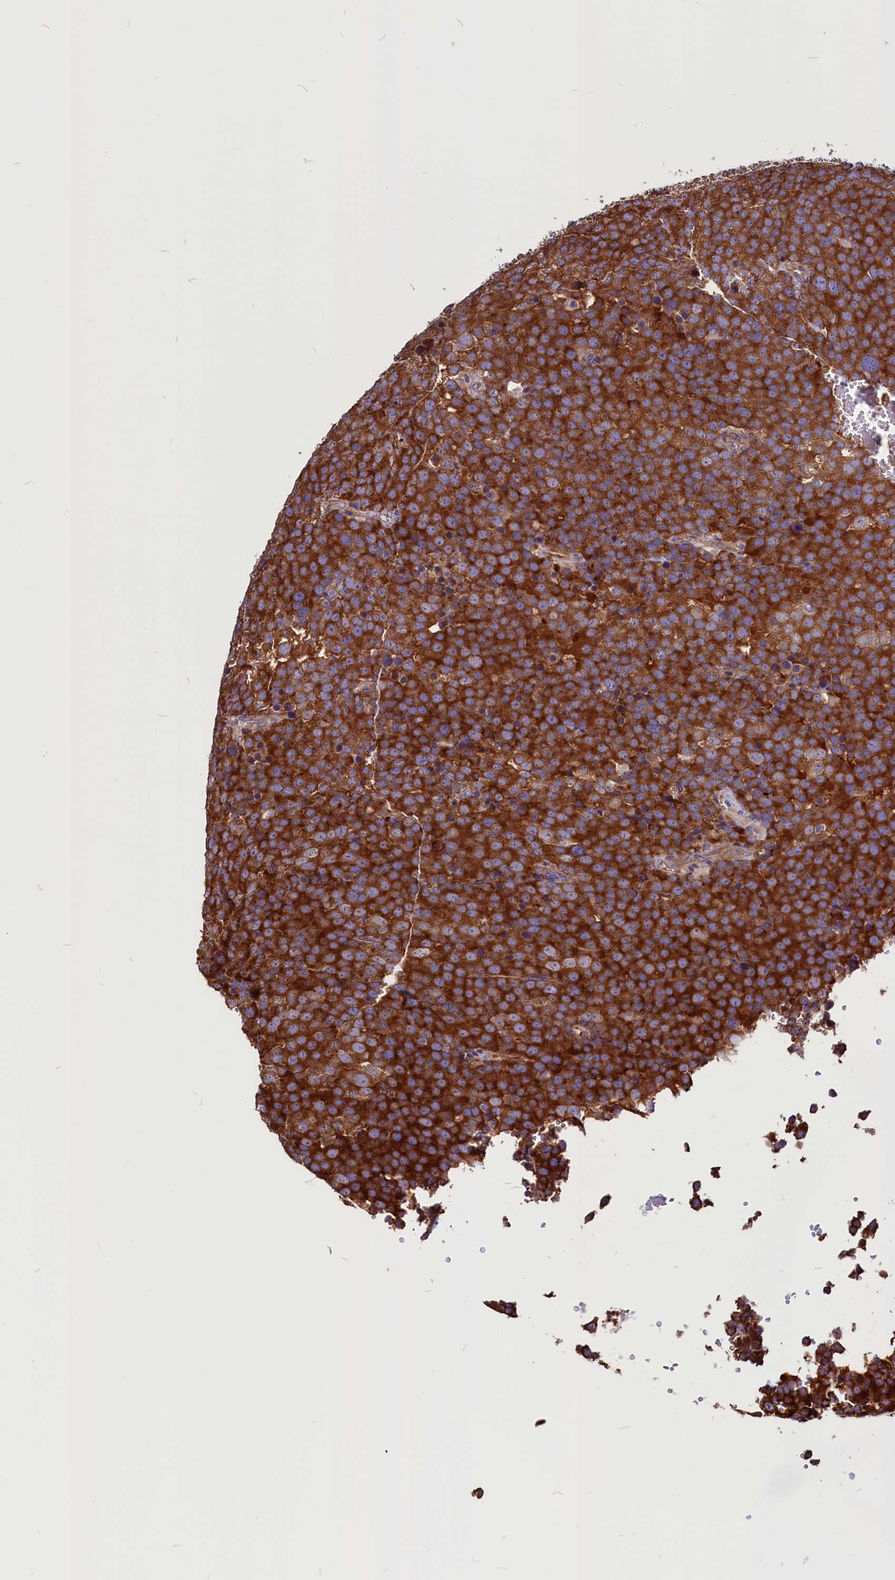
{"staining": {"intensity": "strong", "quantity": ">75%", "location": "cytoplasmic/membranous"}, "tissue": "testis cancer", "cell_type": "Tumor cells", "image_type": "cancer", "snomed": [{"axis": "morphology", "description": "Seminoma, NOS"}, {"axis": "topography", "description": "Testis"}], "caption": "This is a histology image of immunohistochemistry staining of seminoma (testis), which shows strong positivity in the cytoplasmic/membranous of tumor cells.", "gene": "EIF3G", "patient": {"sex": "male", "age": 71}}